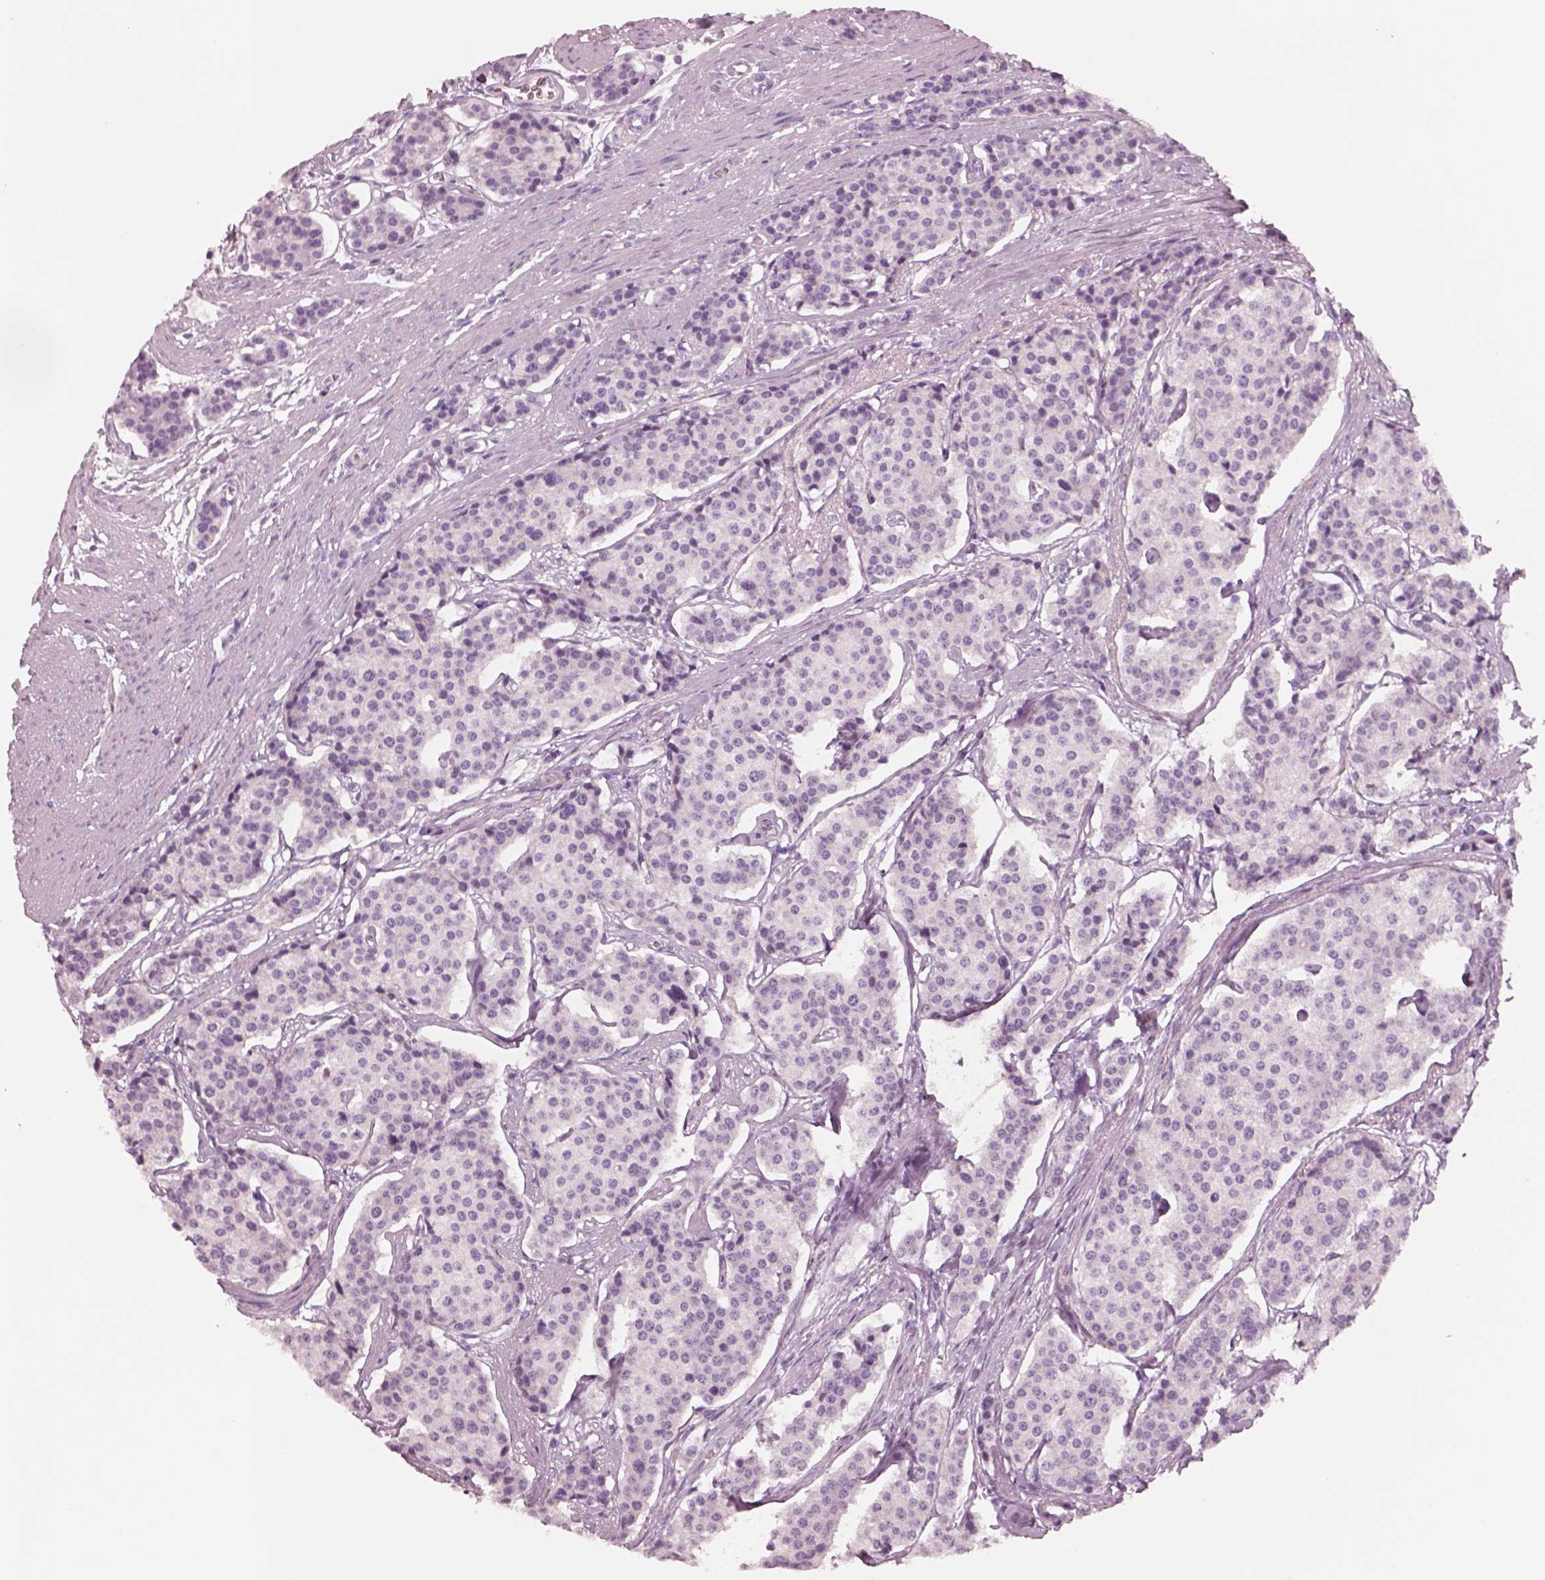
{"staining": {"intensity": "negative", "quantity": "none", "location": "none"}, "tissue": "carcinoid", "cell_type": "Tumor cells", "image_type": "cancer", "snomed": [{"axis": "morphology", "description": "Carcinoid, malignant, NOS"}, {"axis": "topography", "description": "Small intestine"}], "caption": "Malignant carcinoid was stained to show a protein in brown. There is no significant expression in tumor cells.", "gene": "PNOC", "patient": {"sex": "female", "age": 65}}